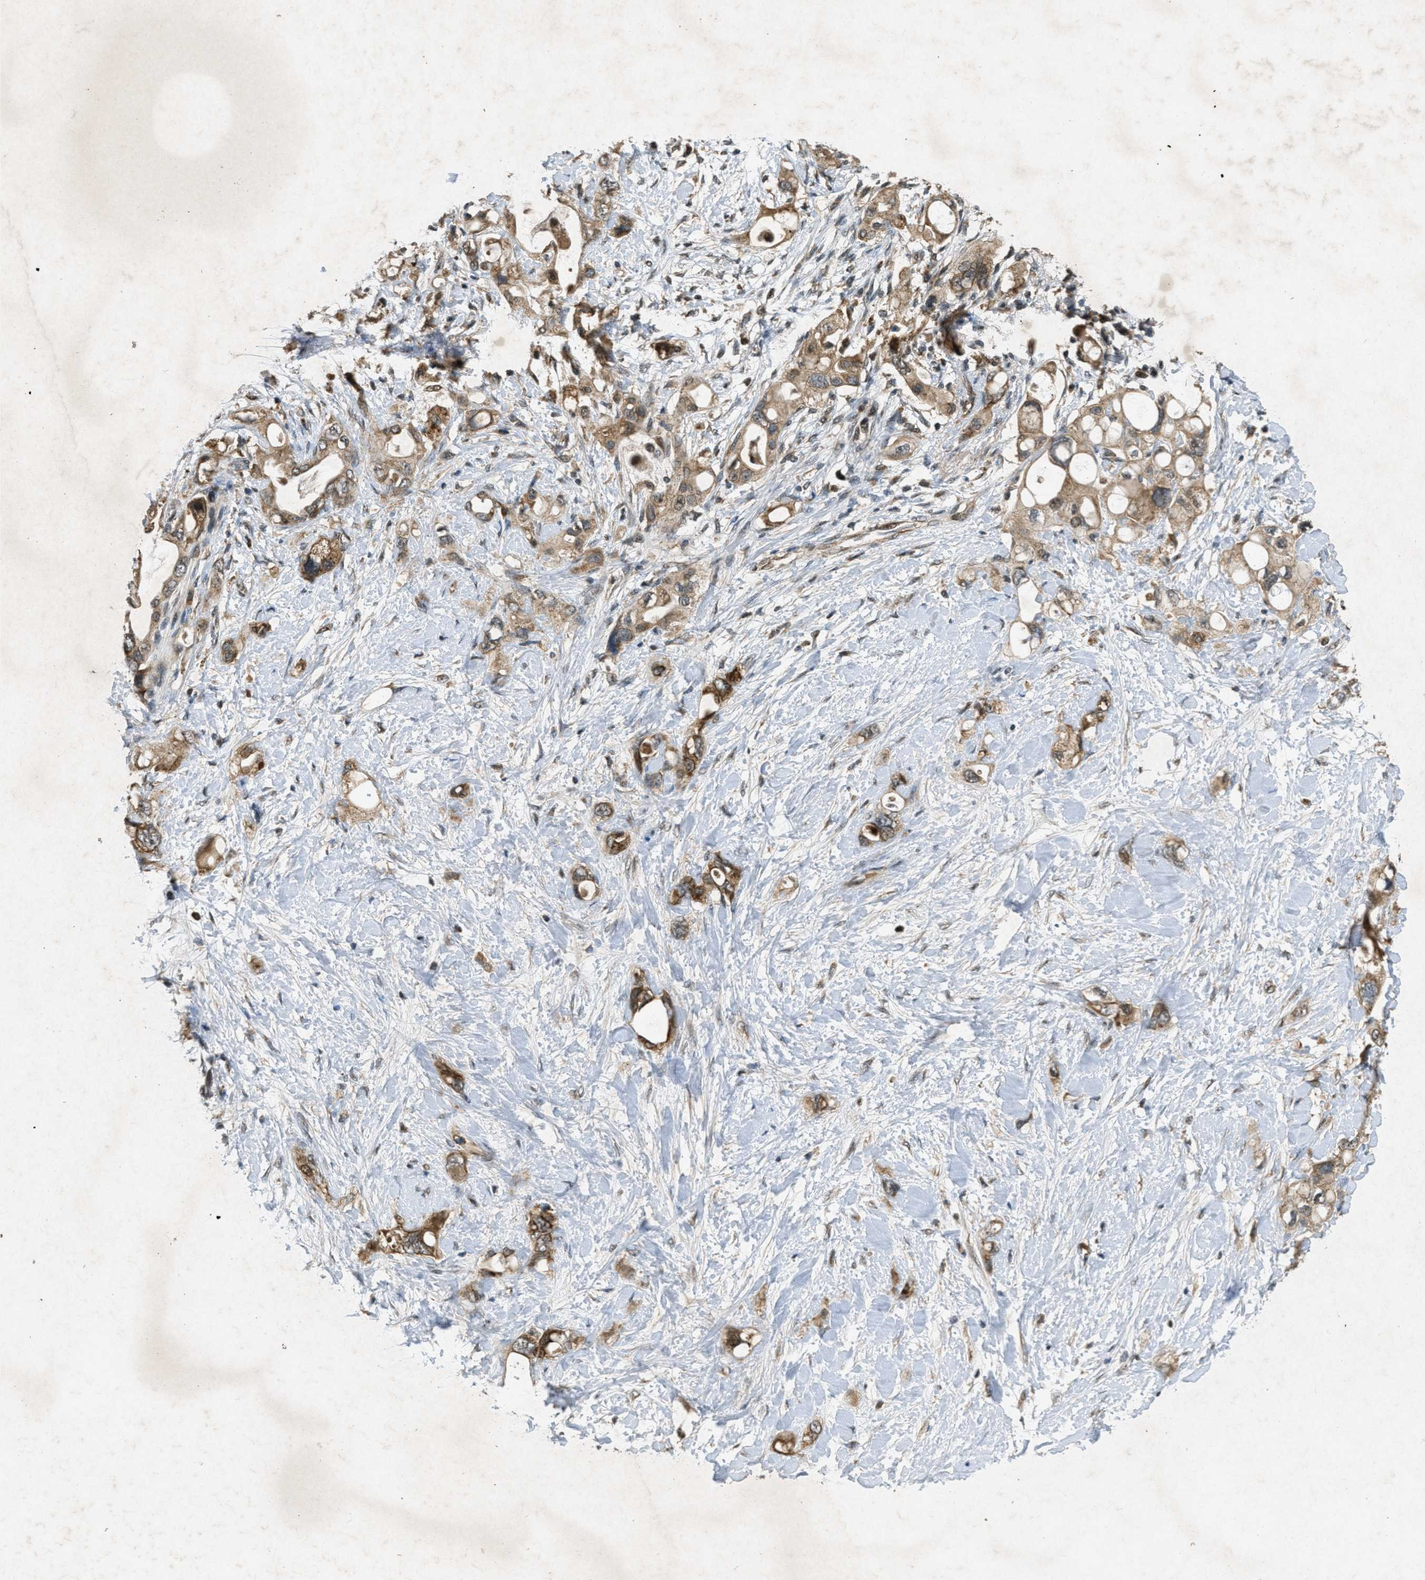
{"staining": {"intensity": "strong", "quantity": ">75%", "location": "cytoplasmic/membranous"}, "tissue": "pancreatic cancer", "cell_type": "Tumor cells", "image_type": "cancer", "snomed": [{"axis": "morphology", "description": "Adenocarcinoma, NOS"}, {"axis": "topography", "description": "Pancreas"}], "caption": "This image shows pancreatic cancer stained with immunohistochemistry to label a protein in brown. The cytoplasmic/membranous of tumor cells show strong positivity for the protein. Nuclei are counter-stained blue.", "gene": "PPP1R15A", "patient": {"sex": "female", "age": 56}}